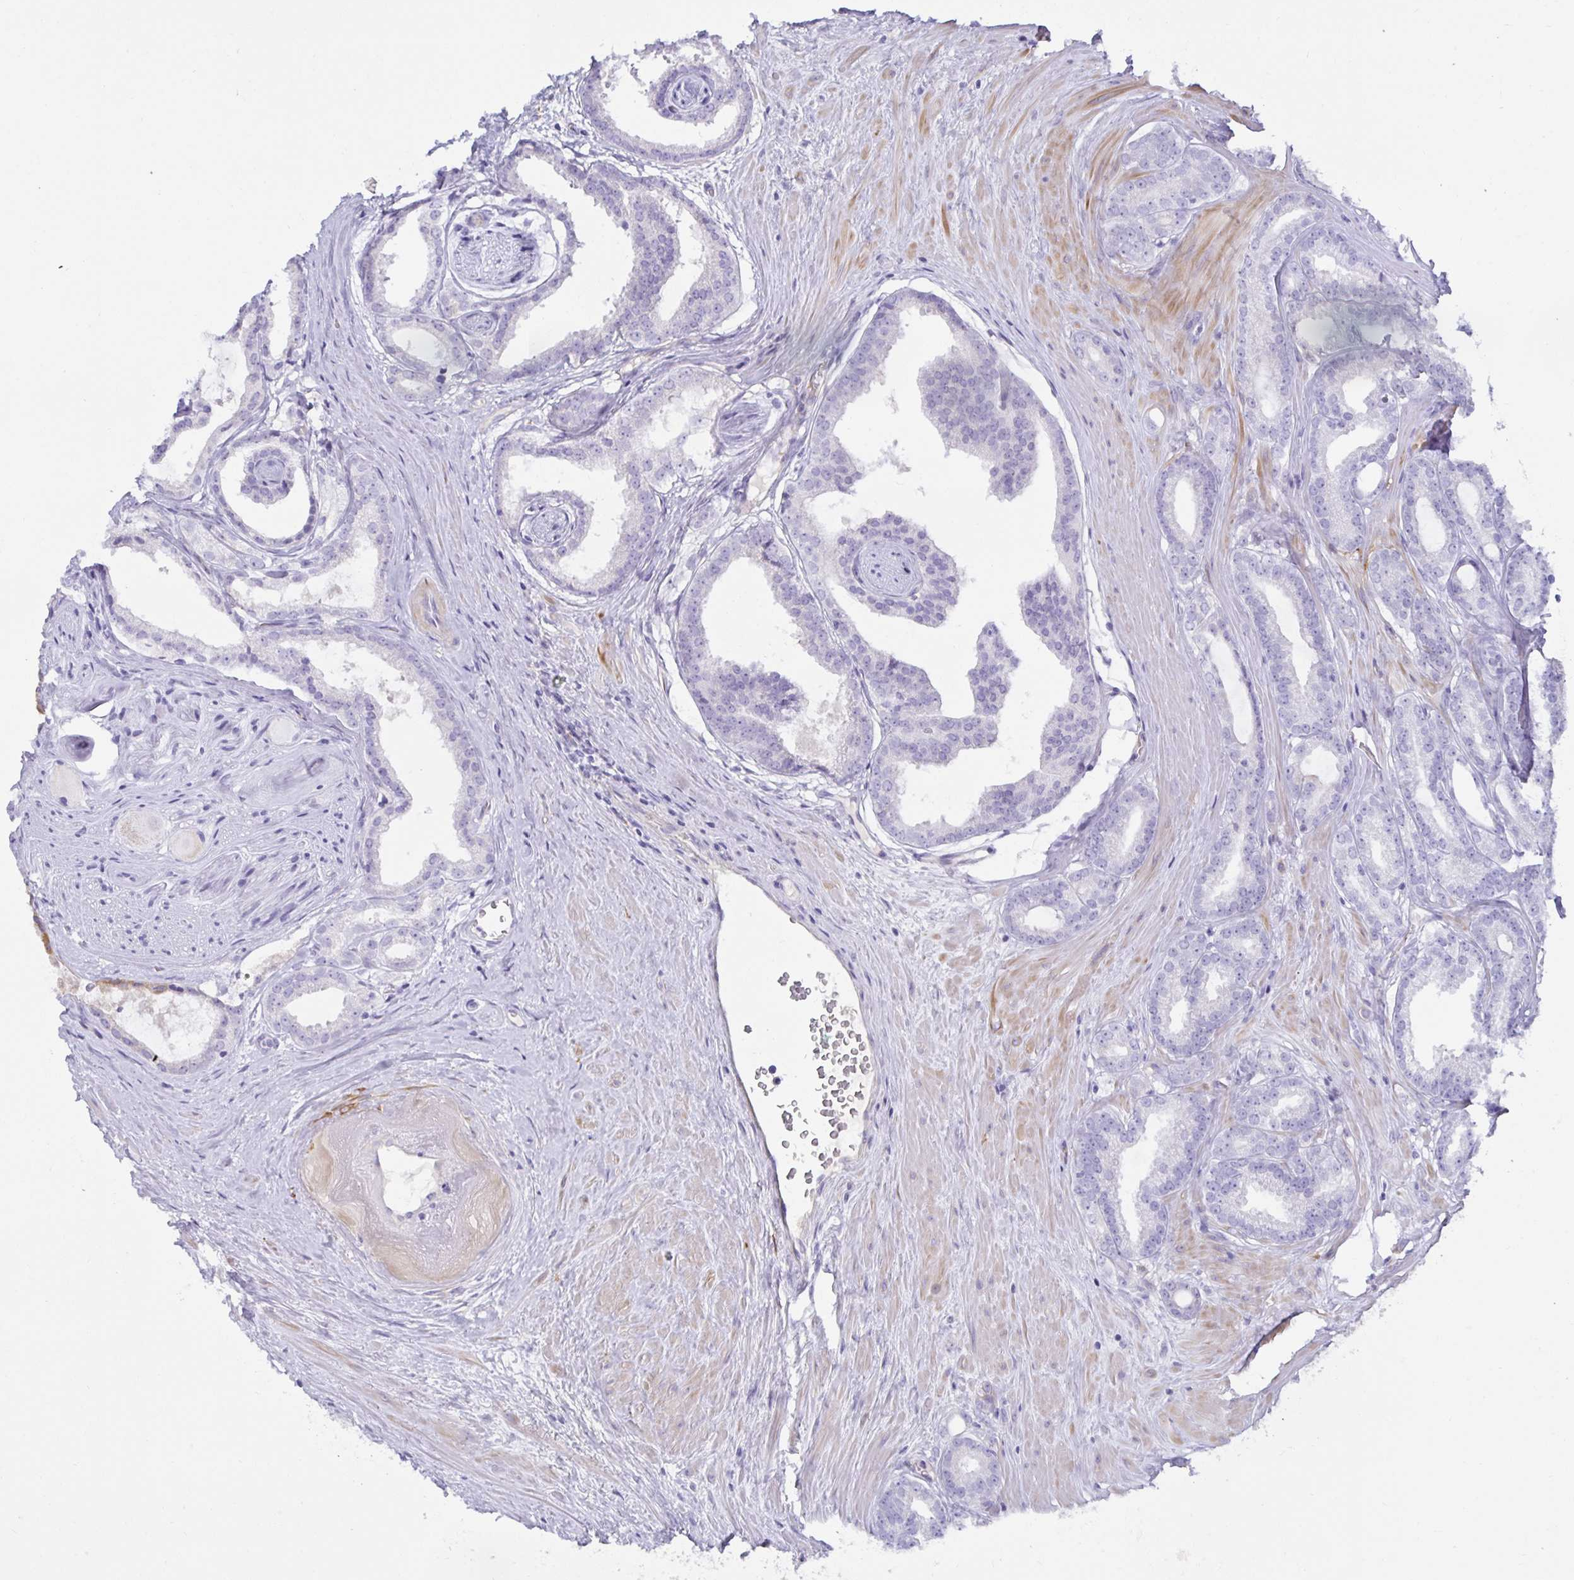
{"staining": {"intensity": "negative", "quantity": "none", "location": "none"}, "tissue": "prostate cancer", "cell_type": "Tumor cells", "image_type": "cancer", "snomed": [{"axis": "morphology", "description": "Adenocarcinoma, Low grade"}, {"axis": "topography", "description": "Prostate"}], "caption": "Immunohistochemistry of human prostate cancer demonstrates no staining in tumor cells.", "gene": "SPAG4", "patient": {"sex": "male", "age": 65}}